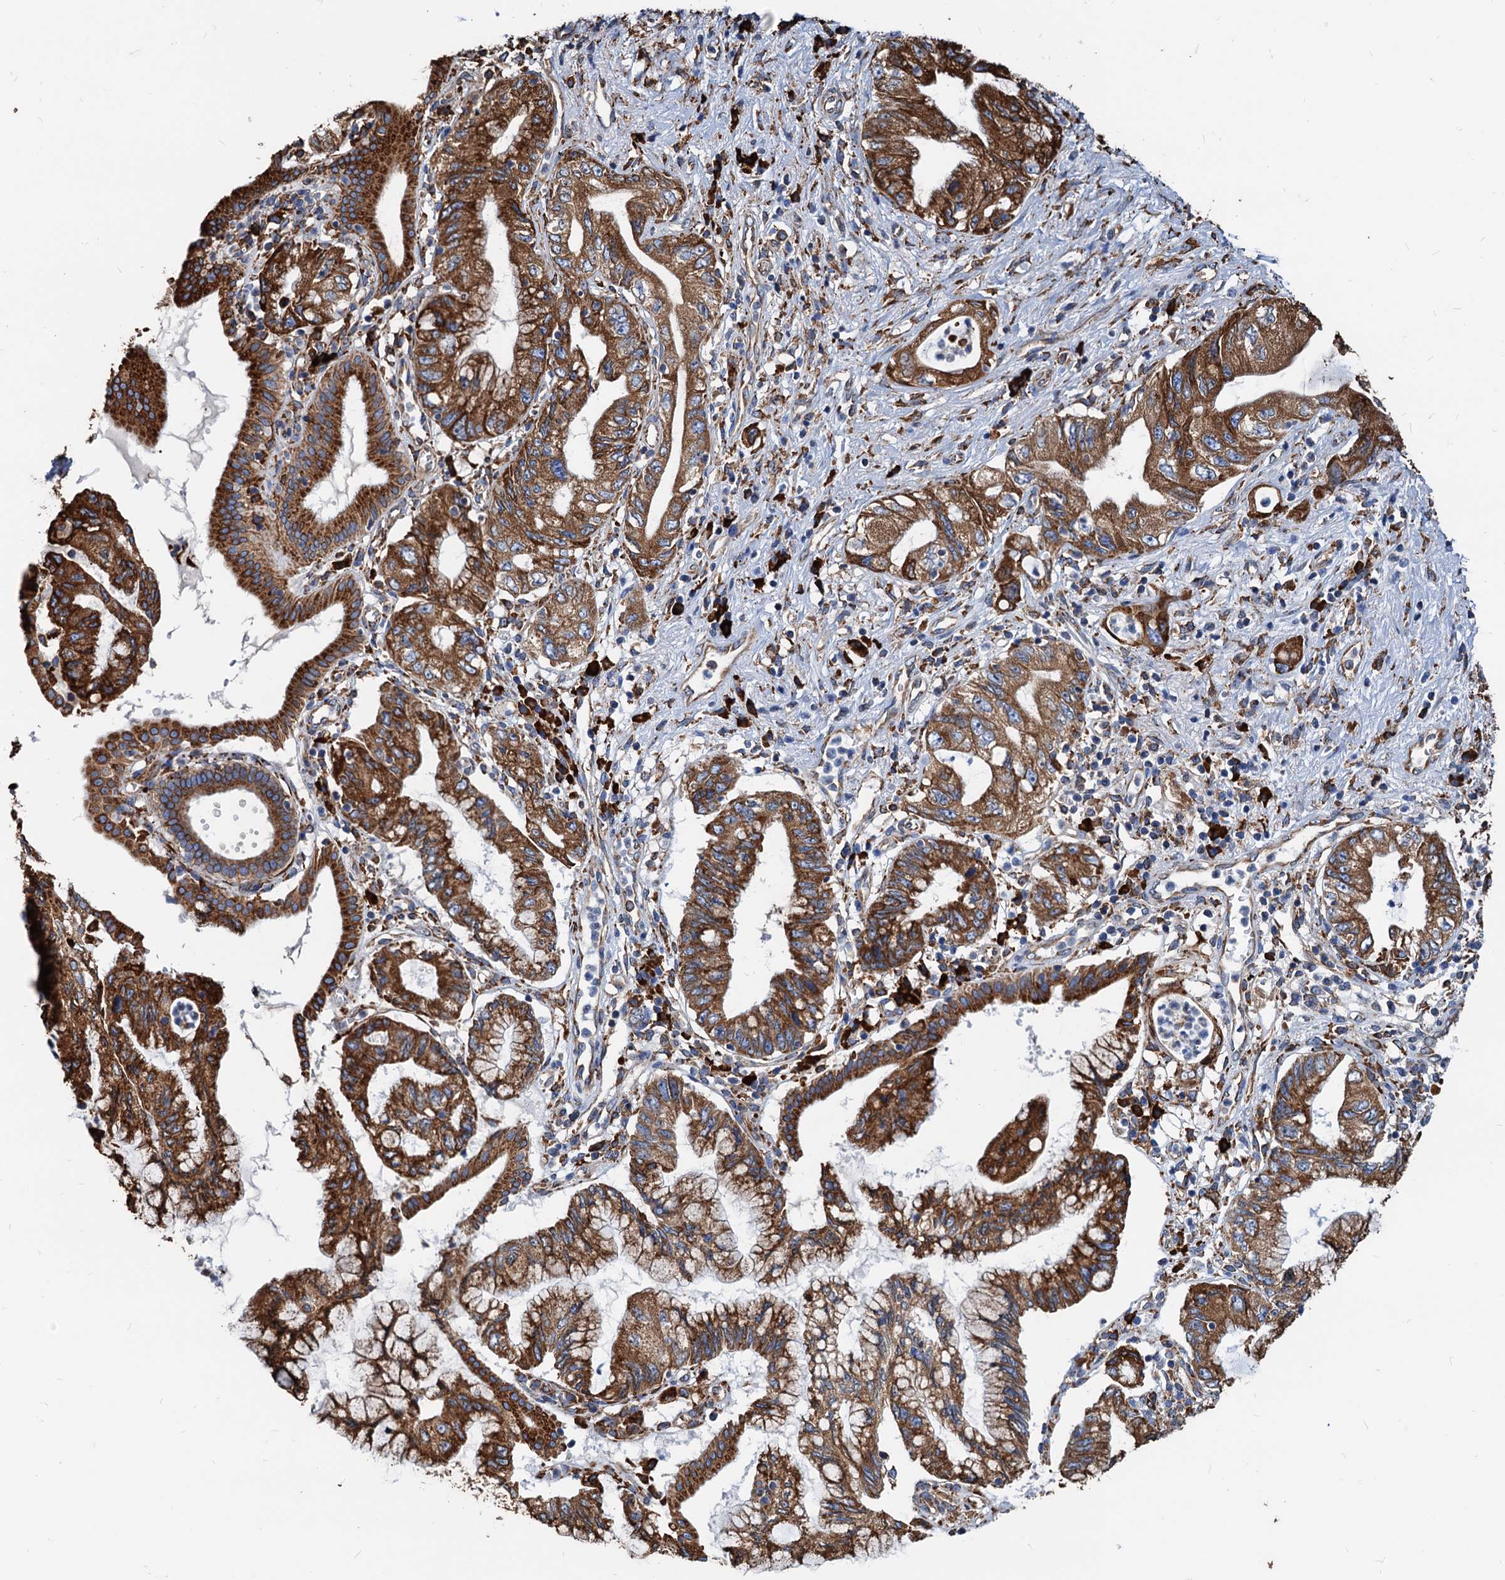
{"staining": {"intensity": "strong", "quantity": ">75%", "location": "cytoplasmic/membranous"}, "tissue": "pancreatic cancer", "cell_type": "Tumor cells", "image_type": "cancer", "snomed": [{"axis": "morphology", "description": "Adenocarcinoma, NOS"}, {"axis": "topography", "description": "Pancreas"}], "caption": "Pancreatic adenocarcinoma tissue displays strong cytoplasmic/membranous staining in about >75% of tumor cells (DAB = brown stain, brightfield microscopy at high magnification).", "gene": "HSPA5", "patient": {"sex": "female", "age": 73}}